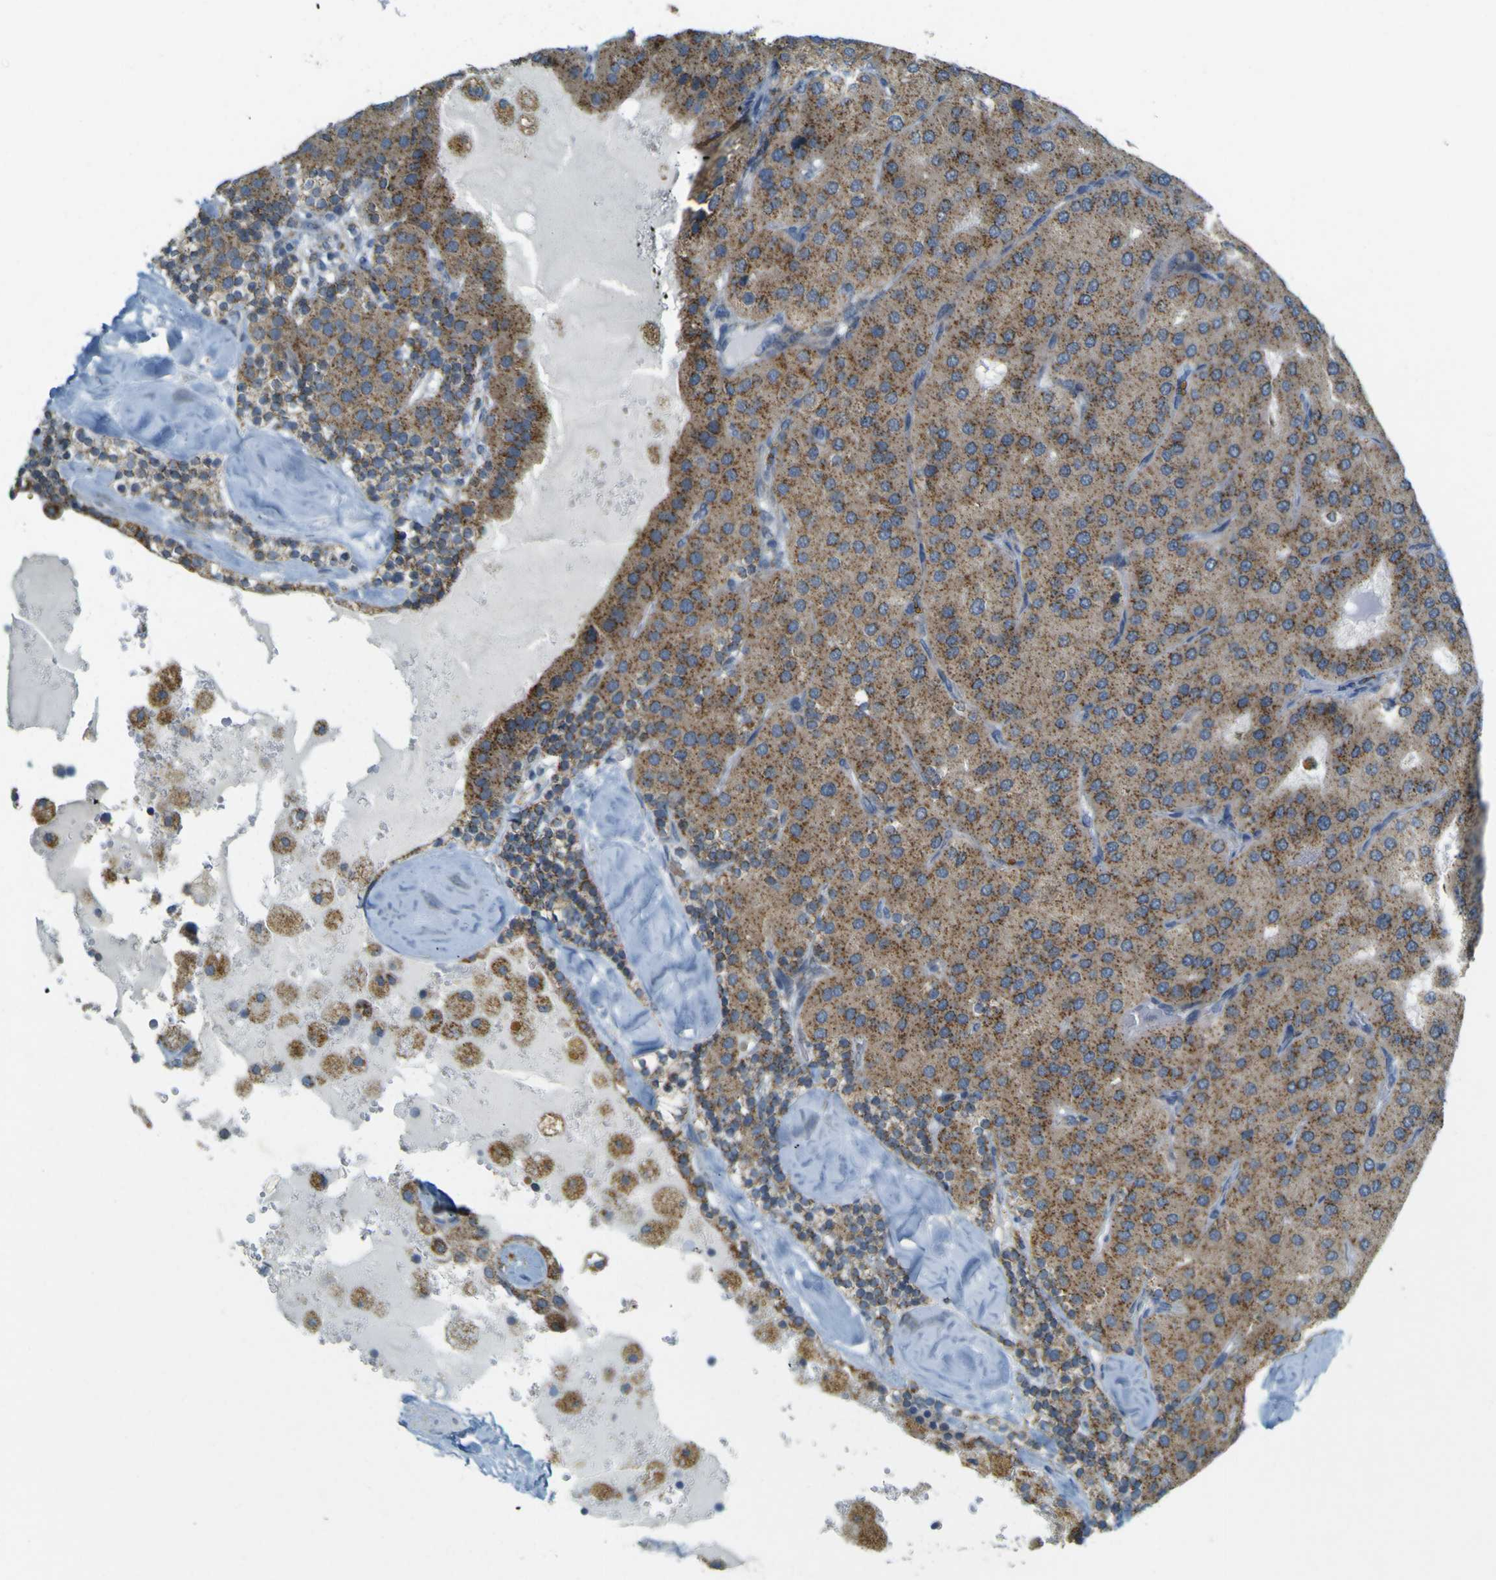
{"staining": {"intensity": "moderate", "quantity": ">75%", "location": "cytoplasmic/membranous"}, "tissue": "parathyroid gland", "cell_type": "Glandular cells", "image_type": "normal", "snomed": [{"axis": "morphology", "description": "Normal tissue, NOS"}, {"axis": "morphology", "description": "Adenoma, NOS"}, {"axis": "topography", "description": "Parathyroid gland"}], "caption": "Brown immunohistochemical staining in benign human parathyroid gland exhibits moderate cytoplasmic/membranous staining in about >75% of glandular cells.", "gene": "ACBD5", "patient": {"sex": "female", "age": 86}}